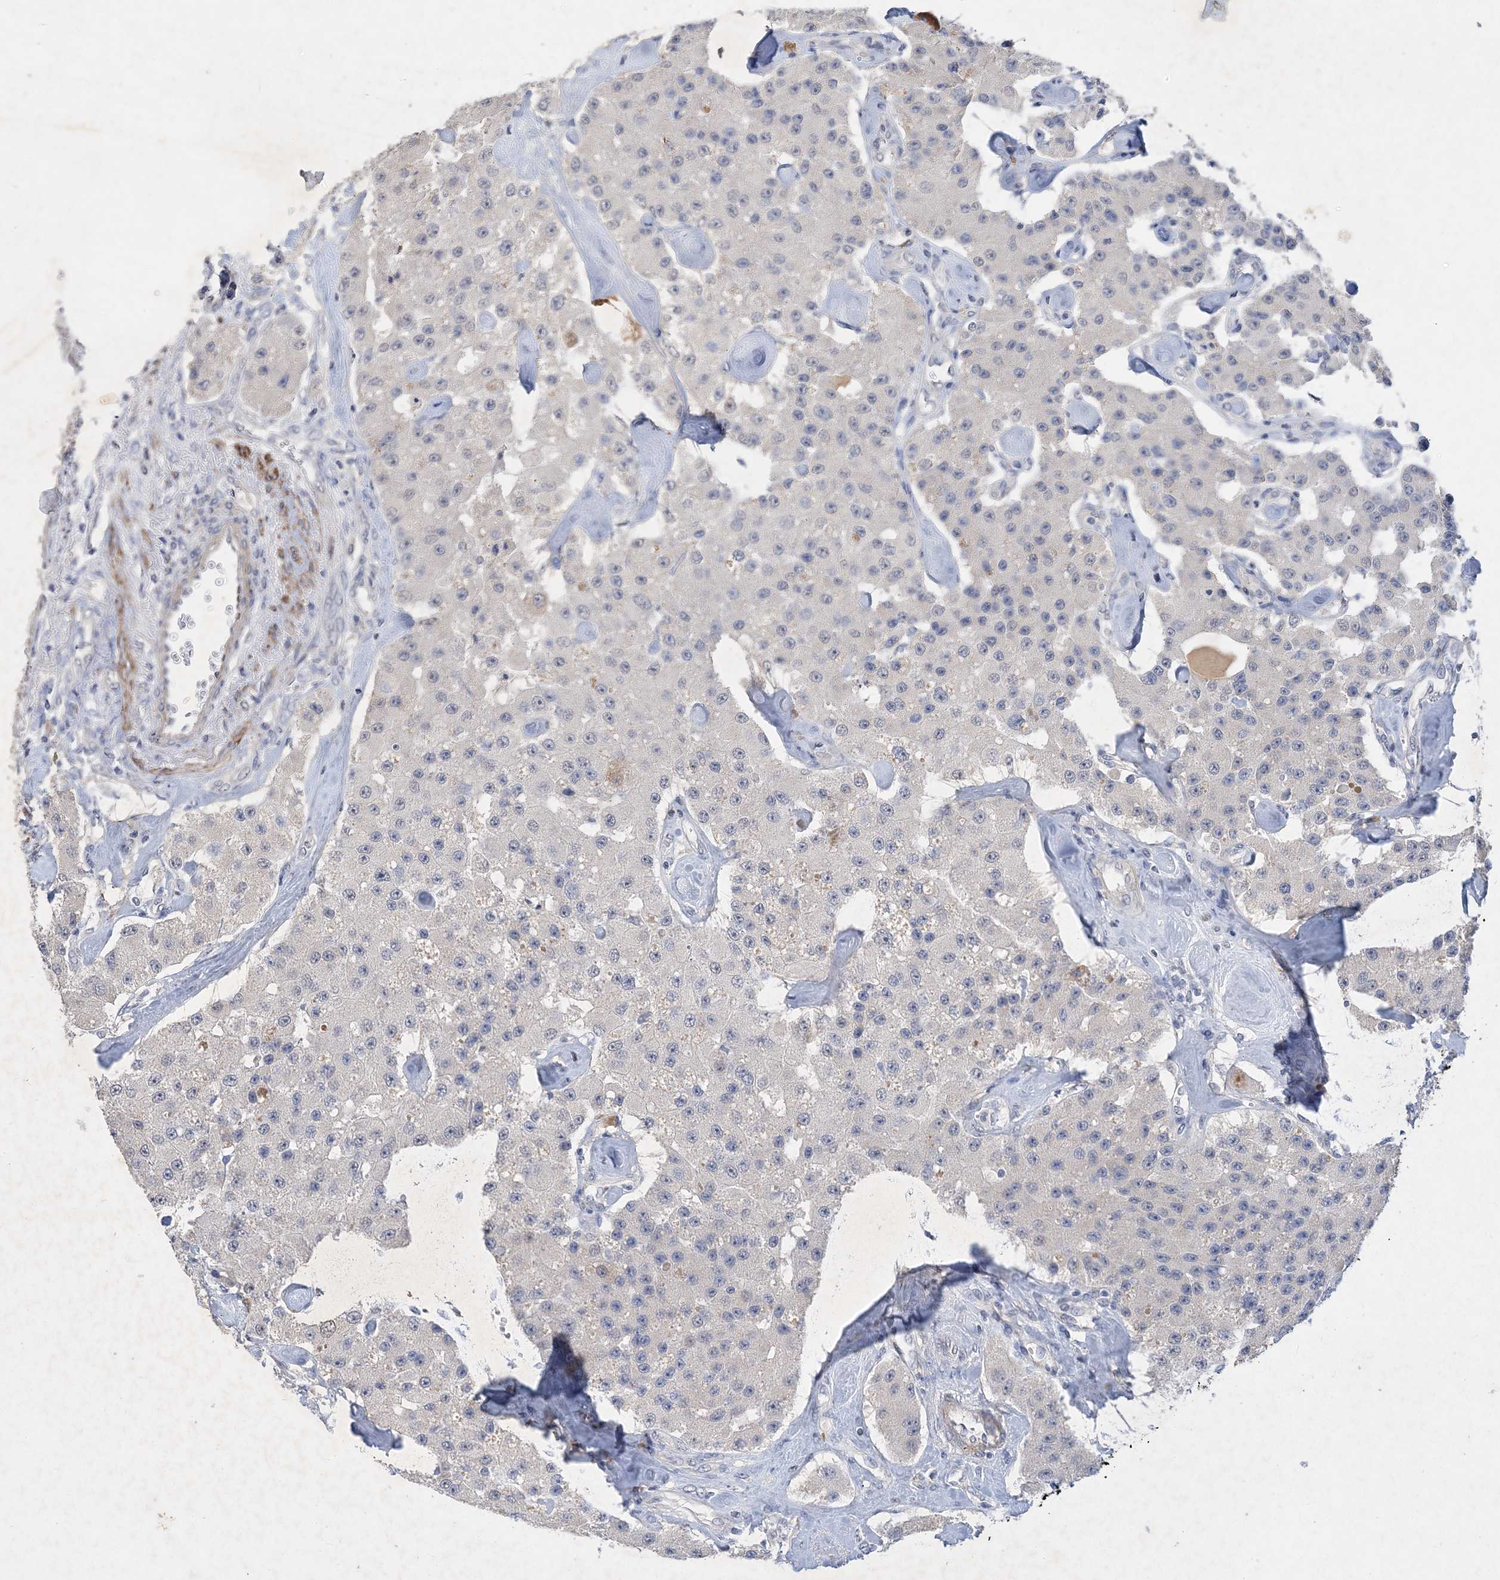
{"staining": {"intensity": "negative", "quantity": "none", "location": "none"}, "tissue": "carcinoid", "cell_type": "Tumor cells", "image_type": "cancer", "snomed": [{"axis": "morphology", "description": "Carcinoid, malignant, NOS"}, {"axis": "topography", "description": "Pancreas"}], "caption": "A photomicrograph of carcinoid stained for a protein demonstrates no brown staining in tumor cells.", "gene": "C11orf58", "patient": {"sex": "male", "age": 41}}